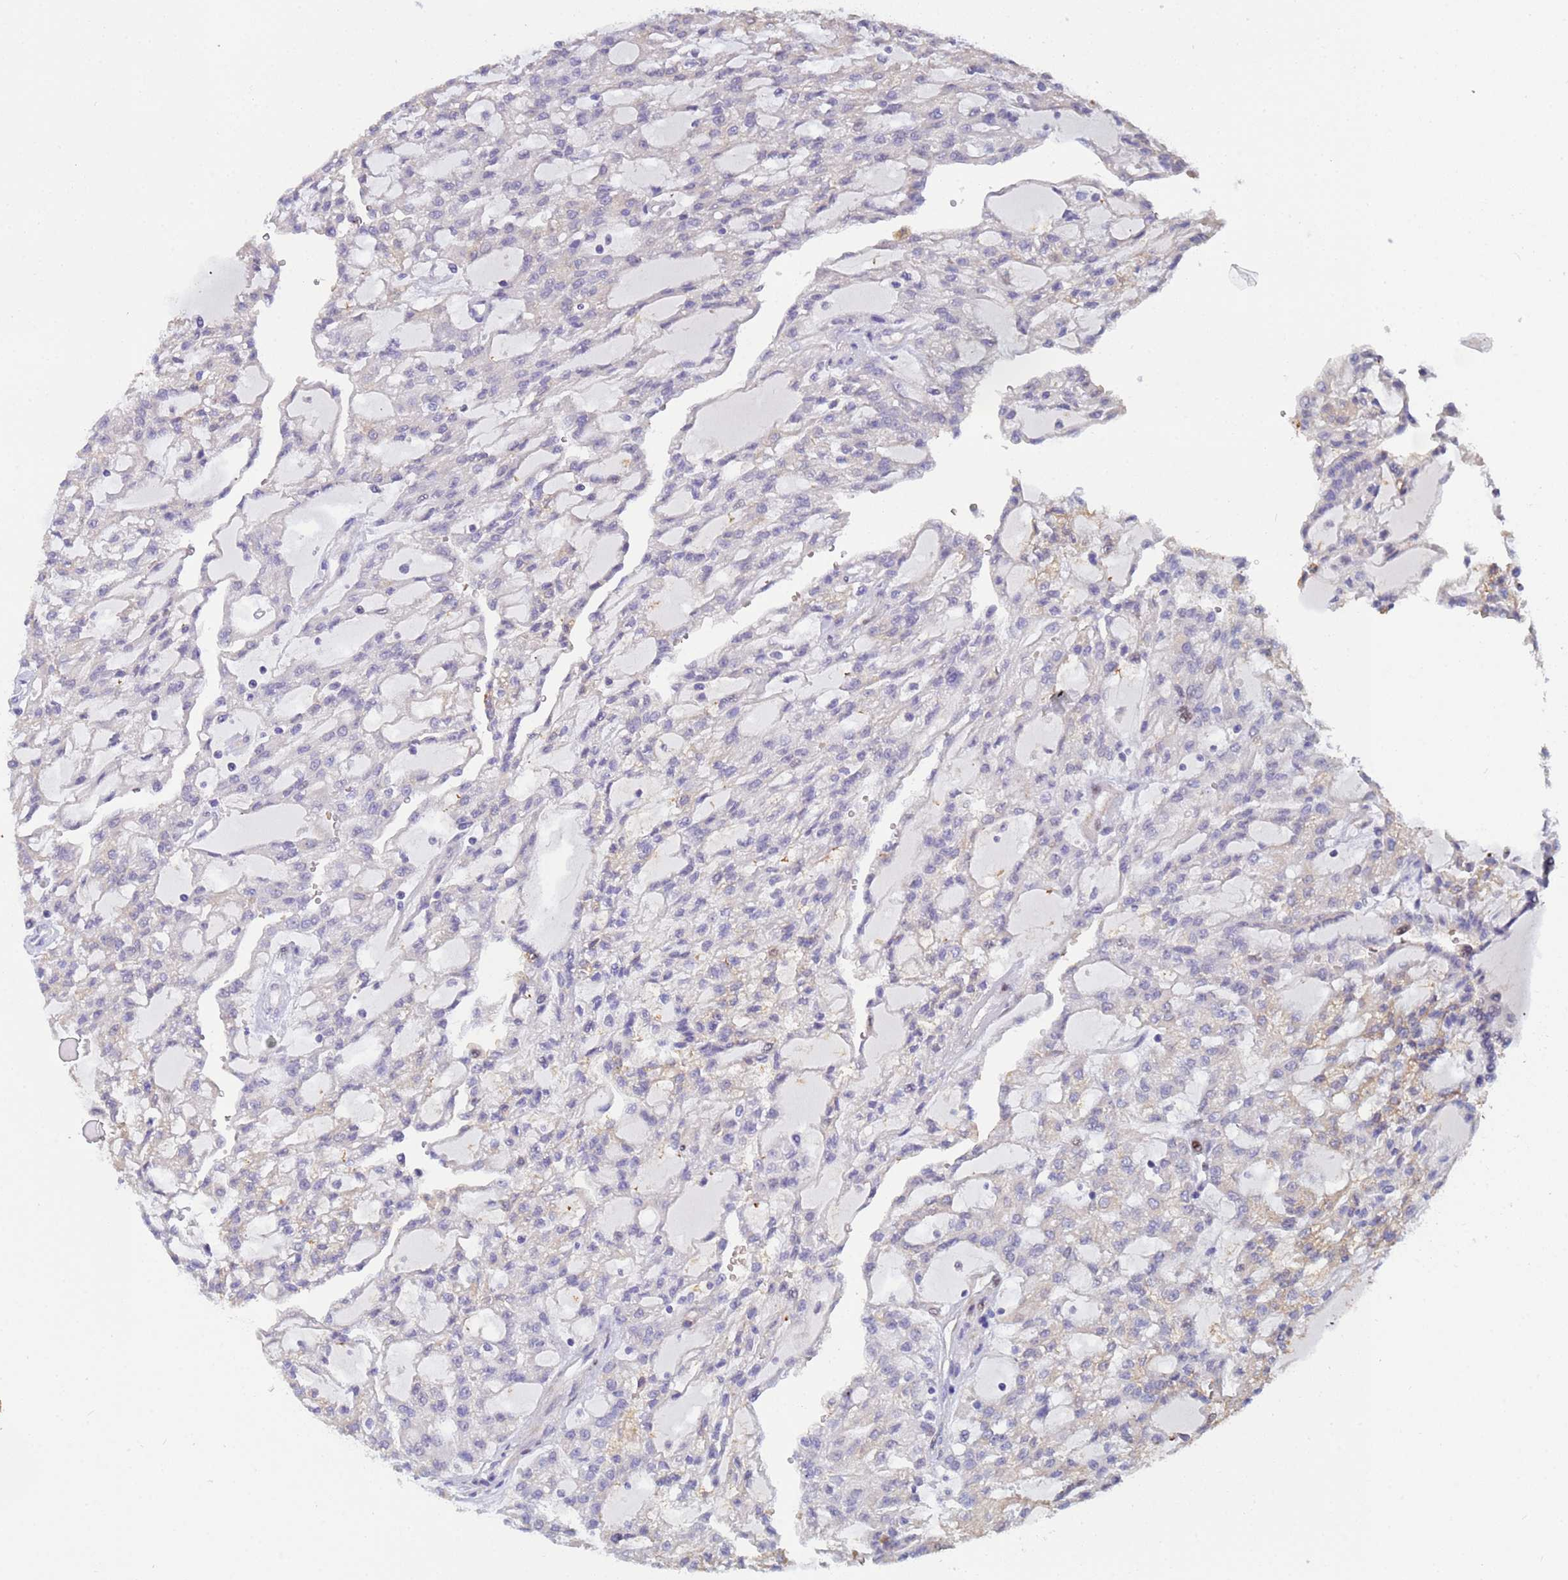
{"staining": {"intensity": "negative", "quantity": "none", "location": "none"}, "tissue": "renal cancer", "cell_type": "Tumor cells", "image_type": "cancer", "snomed": [{"axis": "morphology", "description": "Adenocarcinoma, NOS"}, {"axis": "topography", "description": "Kidney"}], "caption": "Adenocarcinoma (renal) was stained to show a protein in brown. There is no significant staining in tumor cells.", "gene": "PPP6R1", "patient": {"sex": "male", "age": 63}}